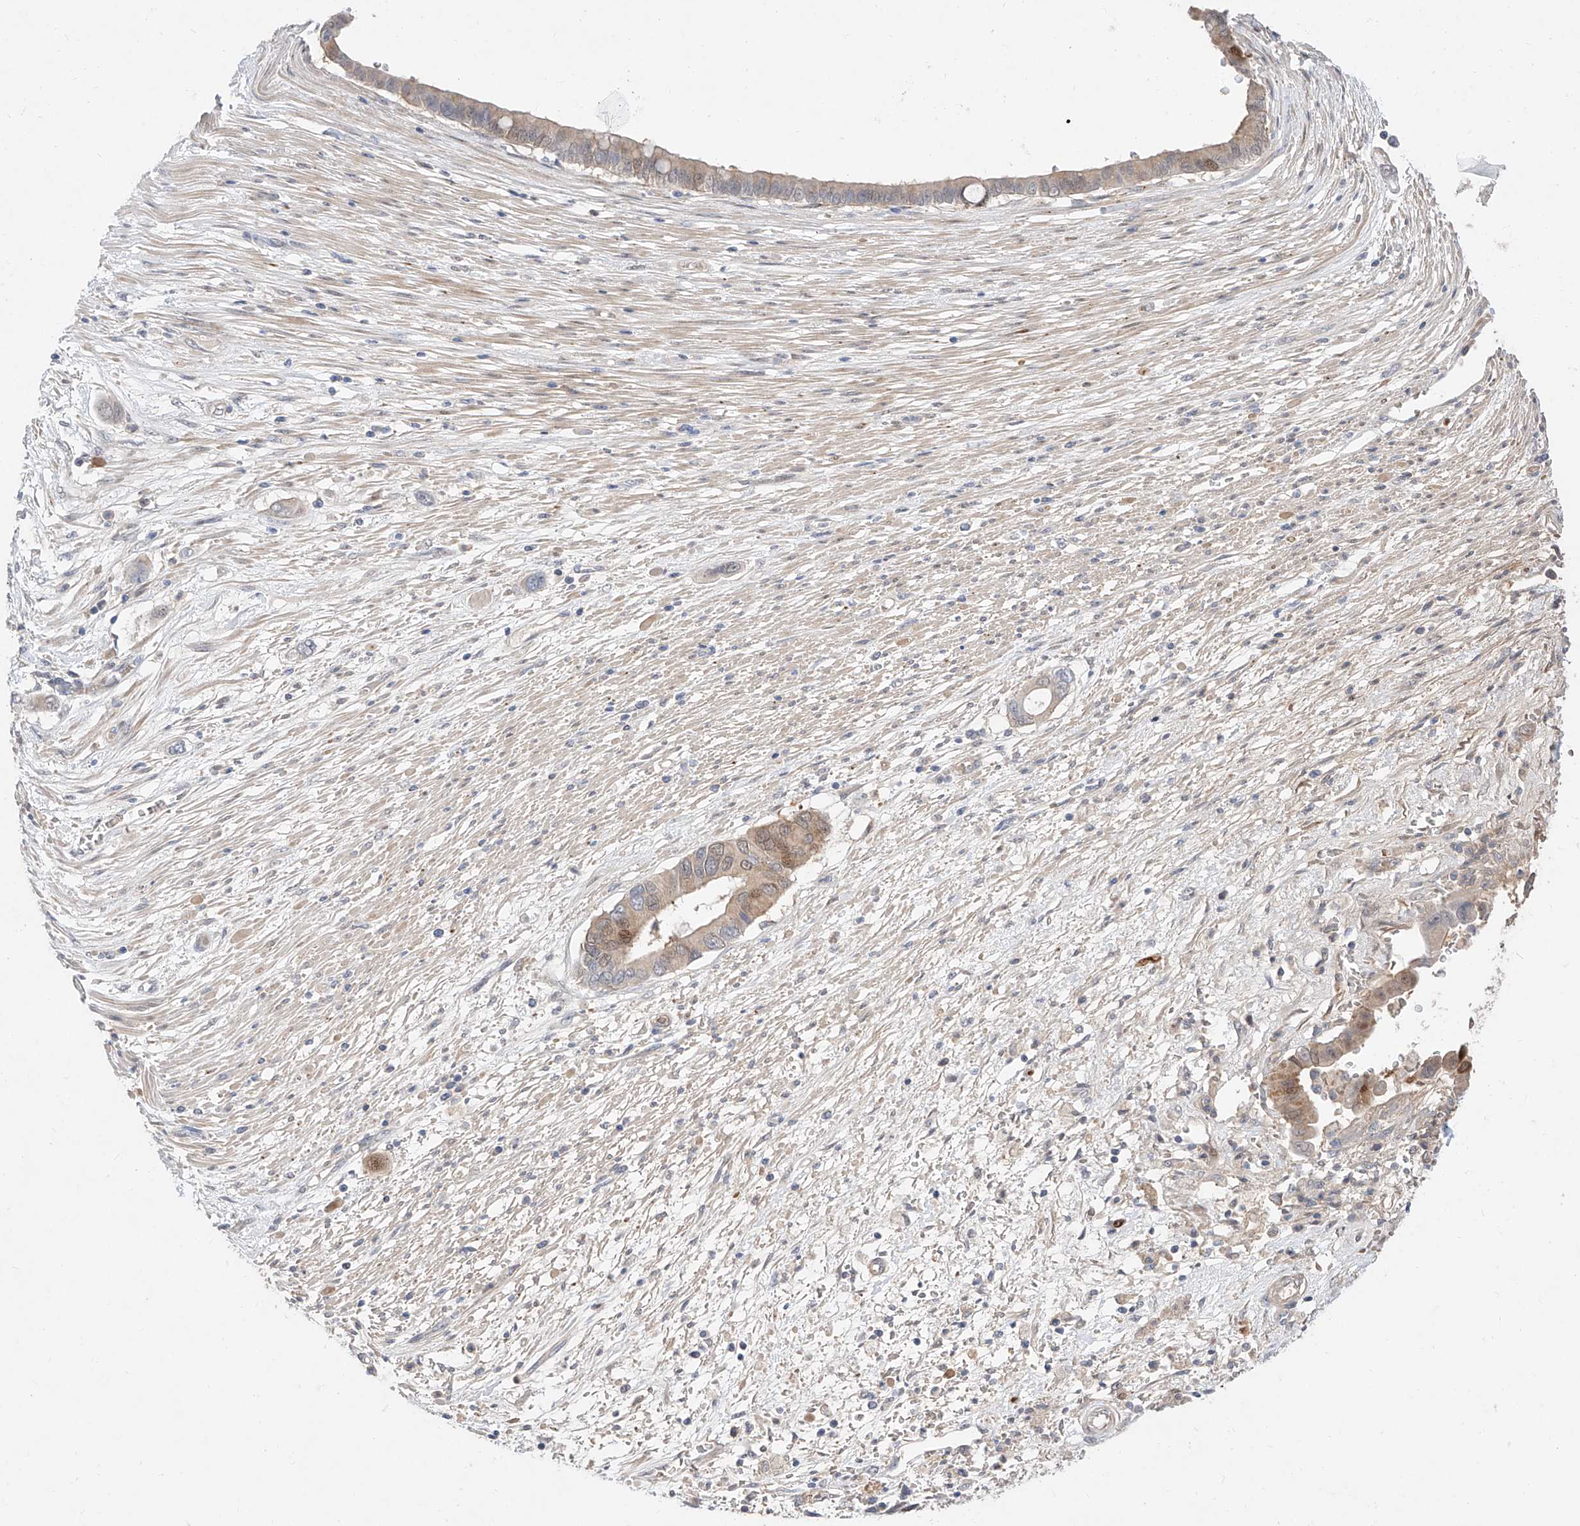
{"staining": {"intensity": "weak", "quantity": "<25%", "location": "cytoplasmic/membranous,nuclear"}, "tissue": "pancreatic cancer", "cell_type": "Tumor cells", "image_type": "cancer", "snomed": [{"axis": "morphology", "description": "Adenocarcinoma, NOS"}, {"axis": "topography", "description": "Pancreas"}], "caption": "An IHC image of pancreatic cancer (adenocarcinoma) is shown. There is no staining in tumor cells of pancreatic cancer (adenocarcinoma). (Brightfield microscopy of DAB immunohistochemistry at high magnification).", "gene": "FUCA2", "patient": {"sex": "male", "age": 68}}